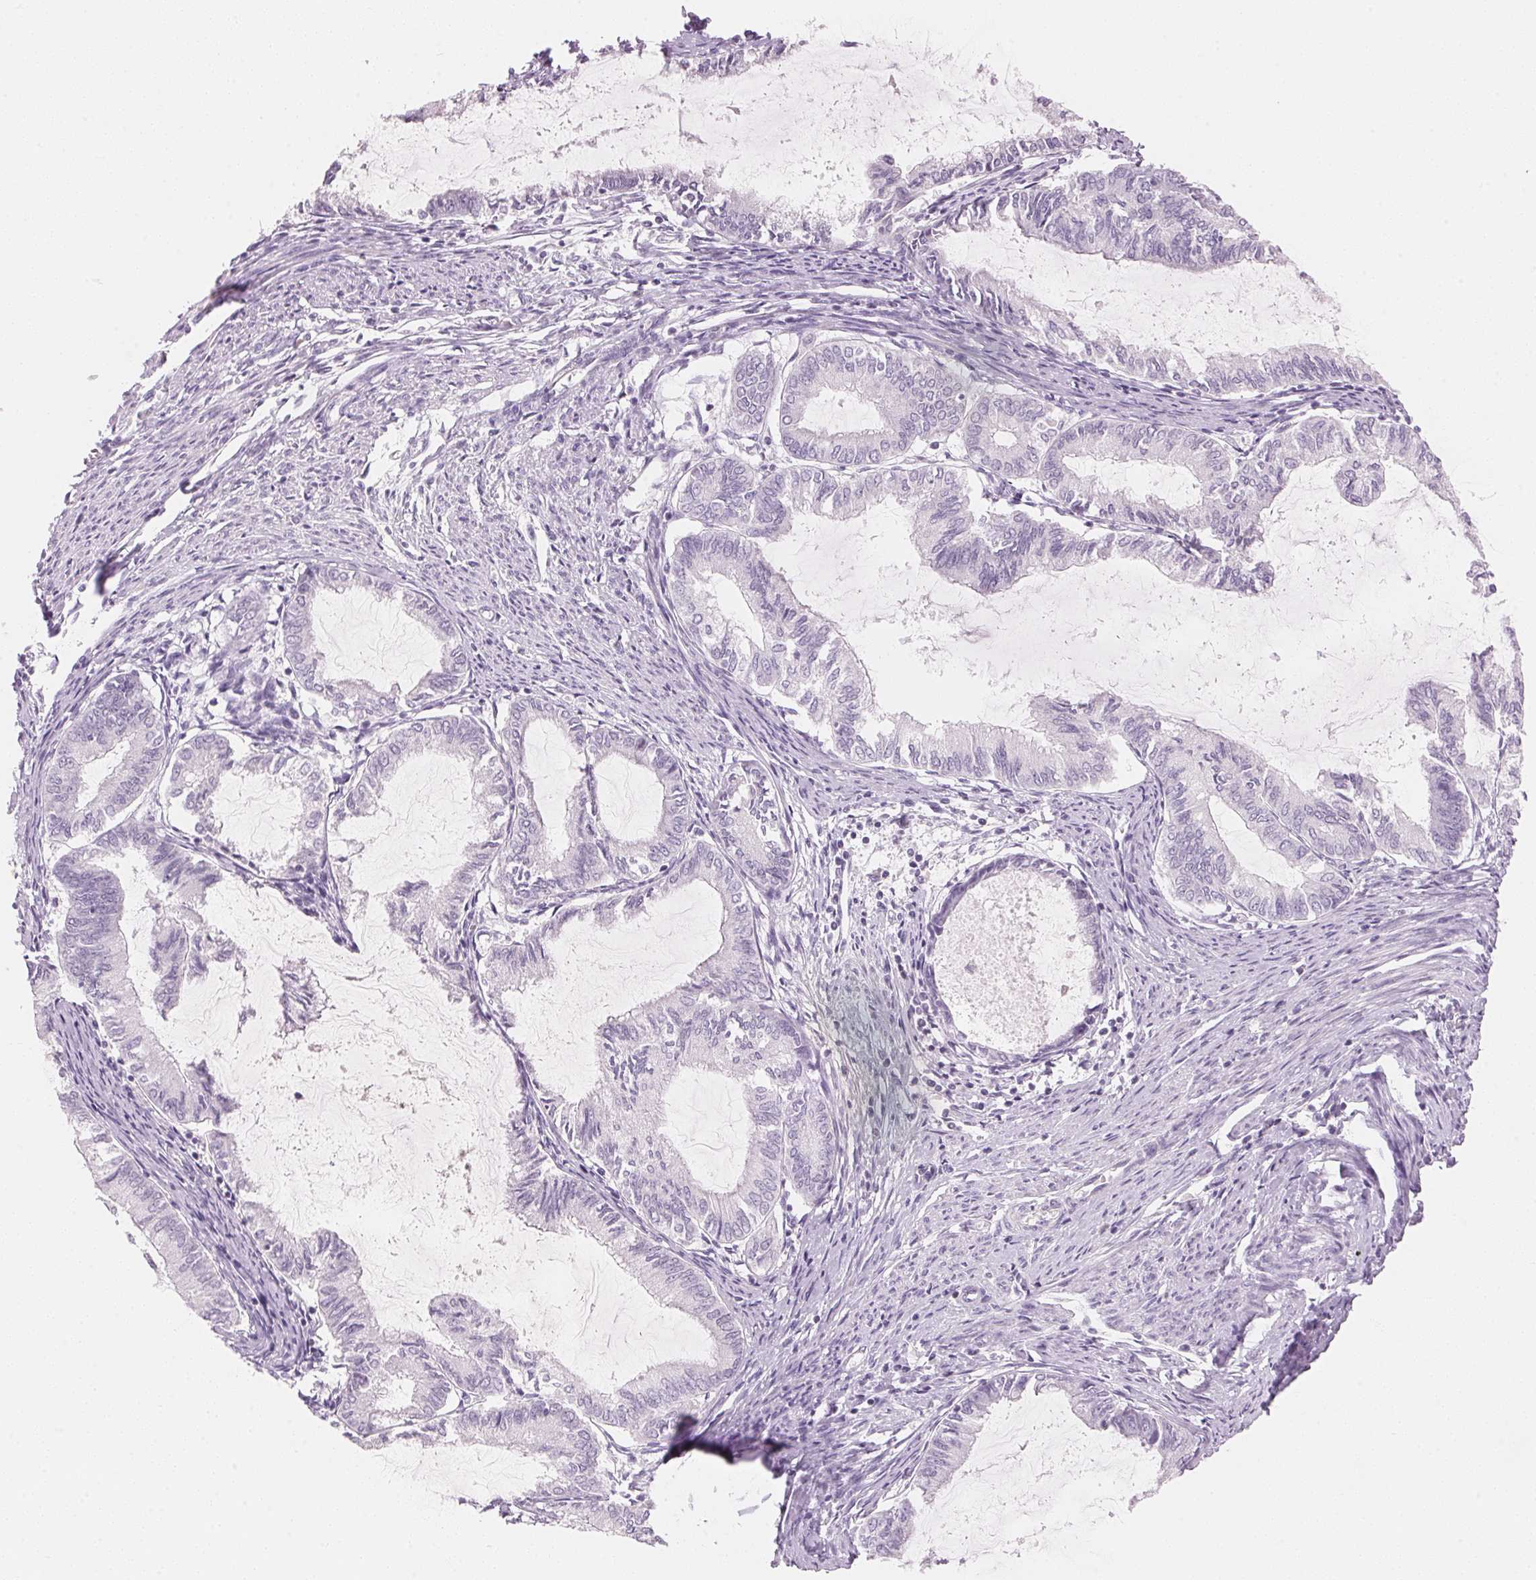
{"staining": {"intensity": "negative", "quantity": "none", "location": "none"}, "tissue": "endometrial cancer", "cell_type": "Tumor cells", "image_type": "cancer", "snomed": [{"axis": "morphology", "description": "Adenocarcinoma, NOS"}, {"axis": "topography", "description": "Endometrium"}], "caption": "Tumor cells show no significant staining in endometrial adenocarcinoma.", "gene": "HOXB13", "patient": {"sex": "female", "age": 86}}